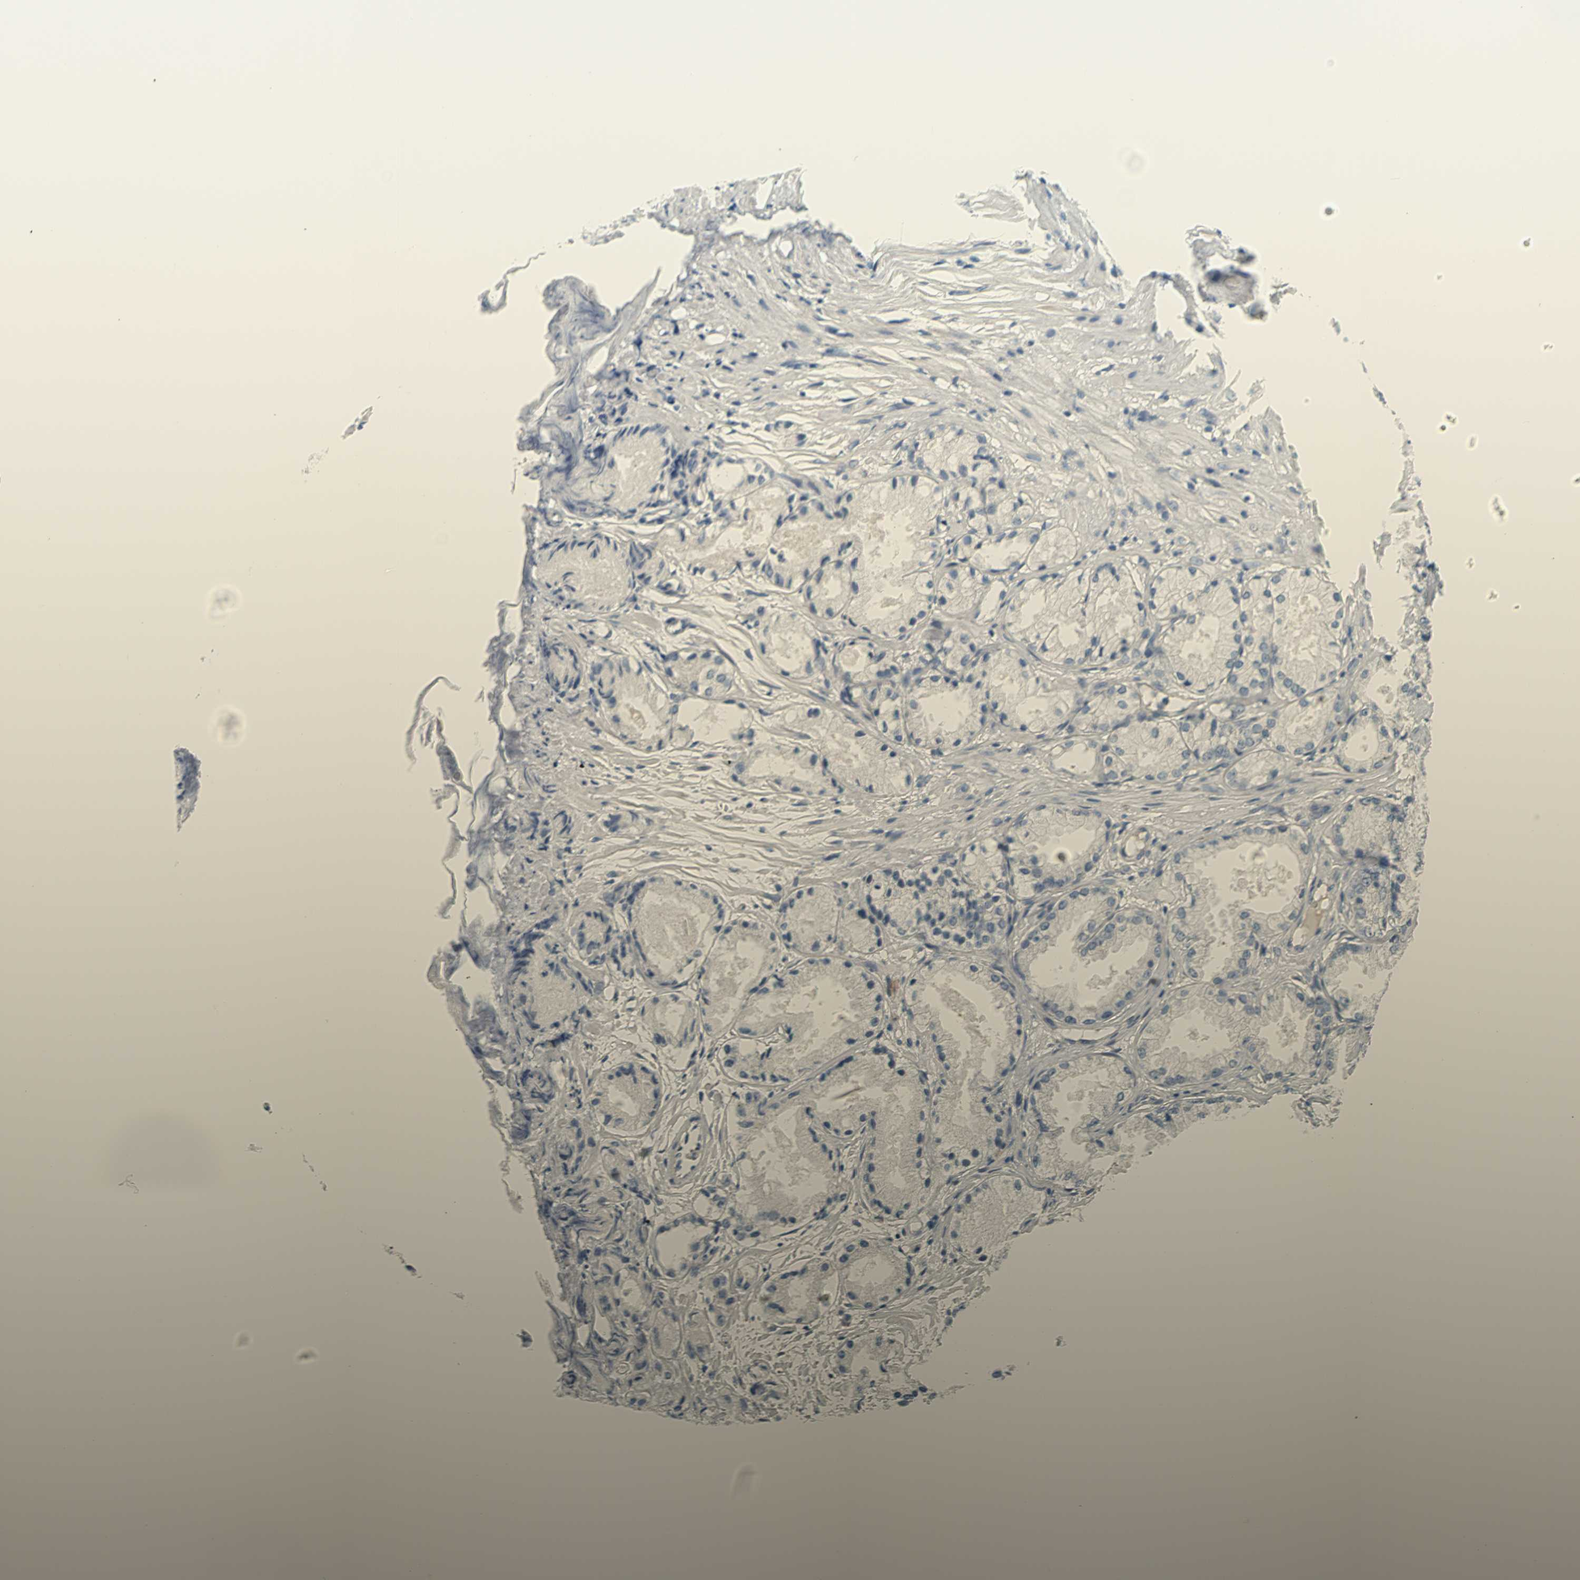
{"staining": {"intensity": "negative", "quantity": "none", "location": "none"}, "tissue": "prostate cancer", "cell_type": "Tumor cells", "image_type": "cancer", "snomed": [{"axis": "morphology", "description": "Adenocarcinoma, Low grade"}, {"axis": "topography", "description": "Prostate"}], "caption": "Adenocarcinoma (low-grade) (prostate) was stained to show a protein in brown. There is no significant positivity in tumor cells.", "gene": "DCT", "patient": {"sex": "male", "age": 72}}